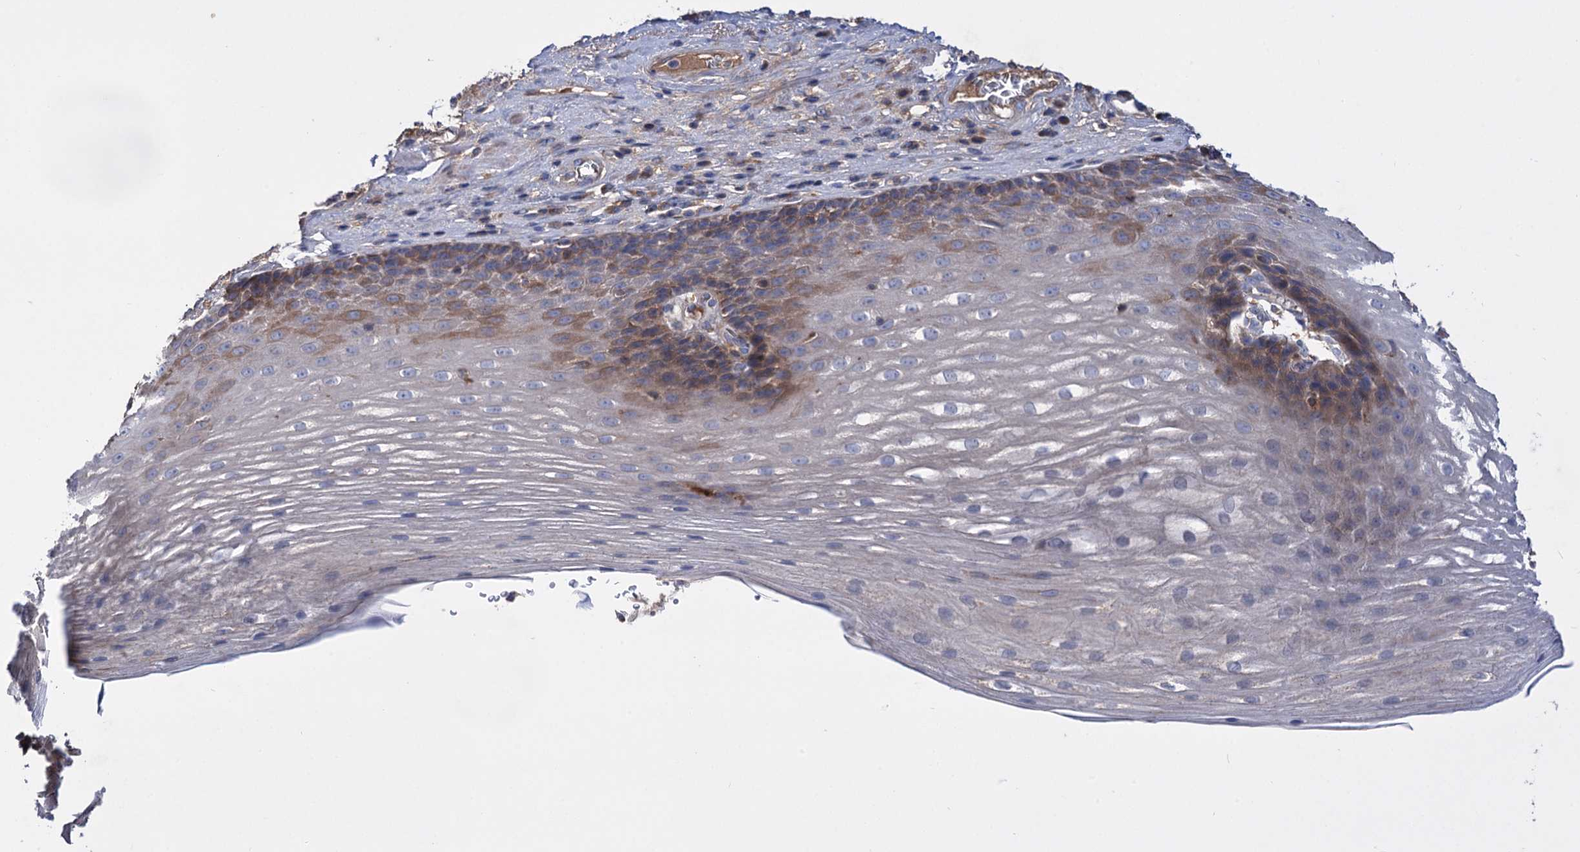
{"staining": {"intensity": "moderate", "quantity": "<25%", "location": "cytoplasmic/membranous"}, "tissue": "esophagus", "cell_type": "Squamous epithelial cells", "image_type": "normal", "snomed": [{"axis": "morphology", "description": "Normal tissue, NOS"}, {"axis": "topography", "description": "Esophagus"}], "caption": "Benign esophagus was stained to show a protein in brown. There is low levels of moderate cytoplasmic/membranous expression in approximately <25% of squamous epithelial cells. Nuclei are stained in blue.", "gene": "CLPB", "patient": {"sex": "male", "age": 62}}